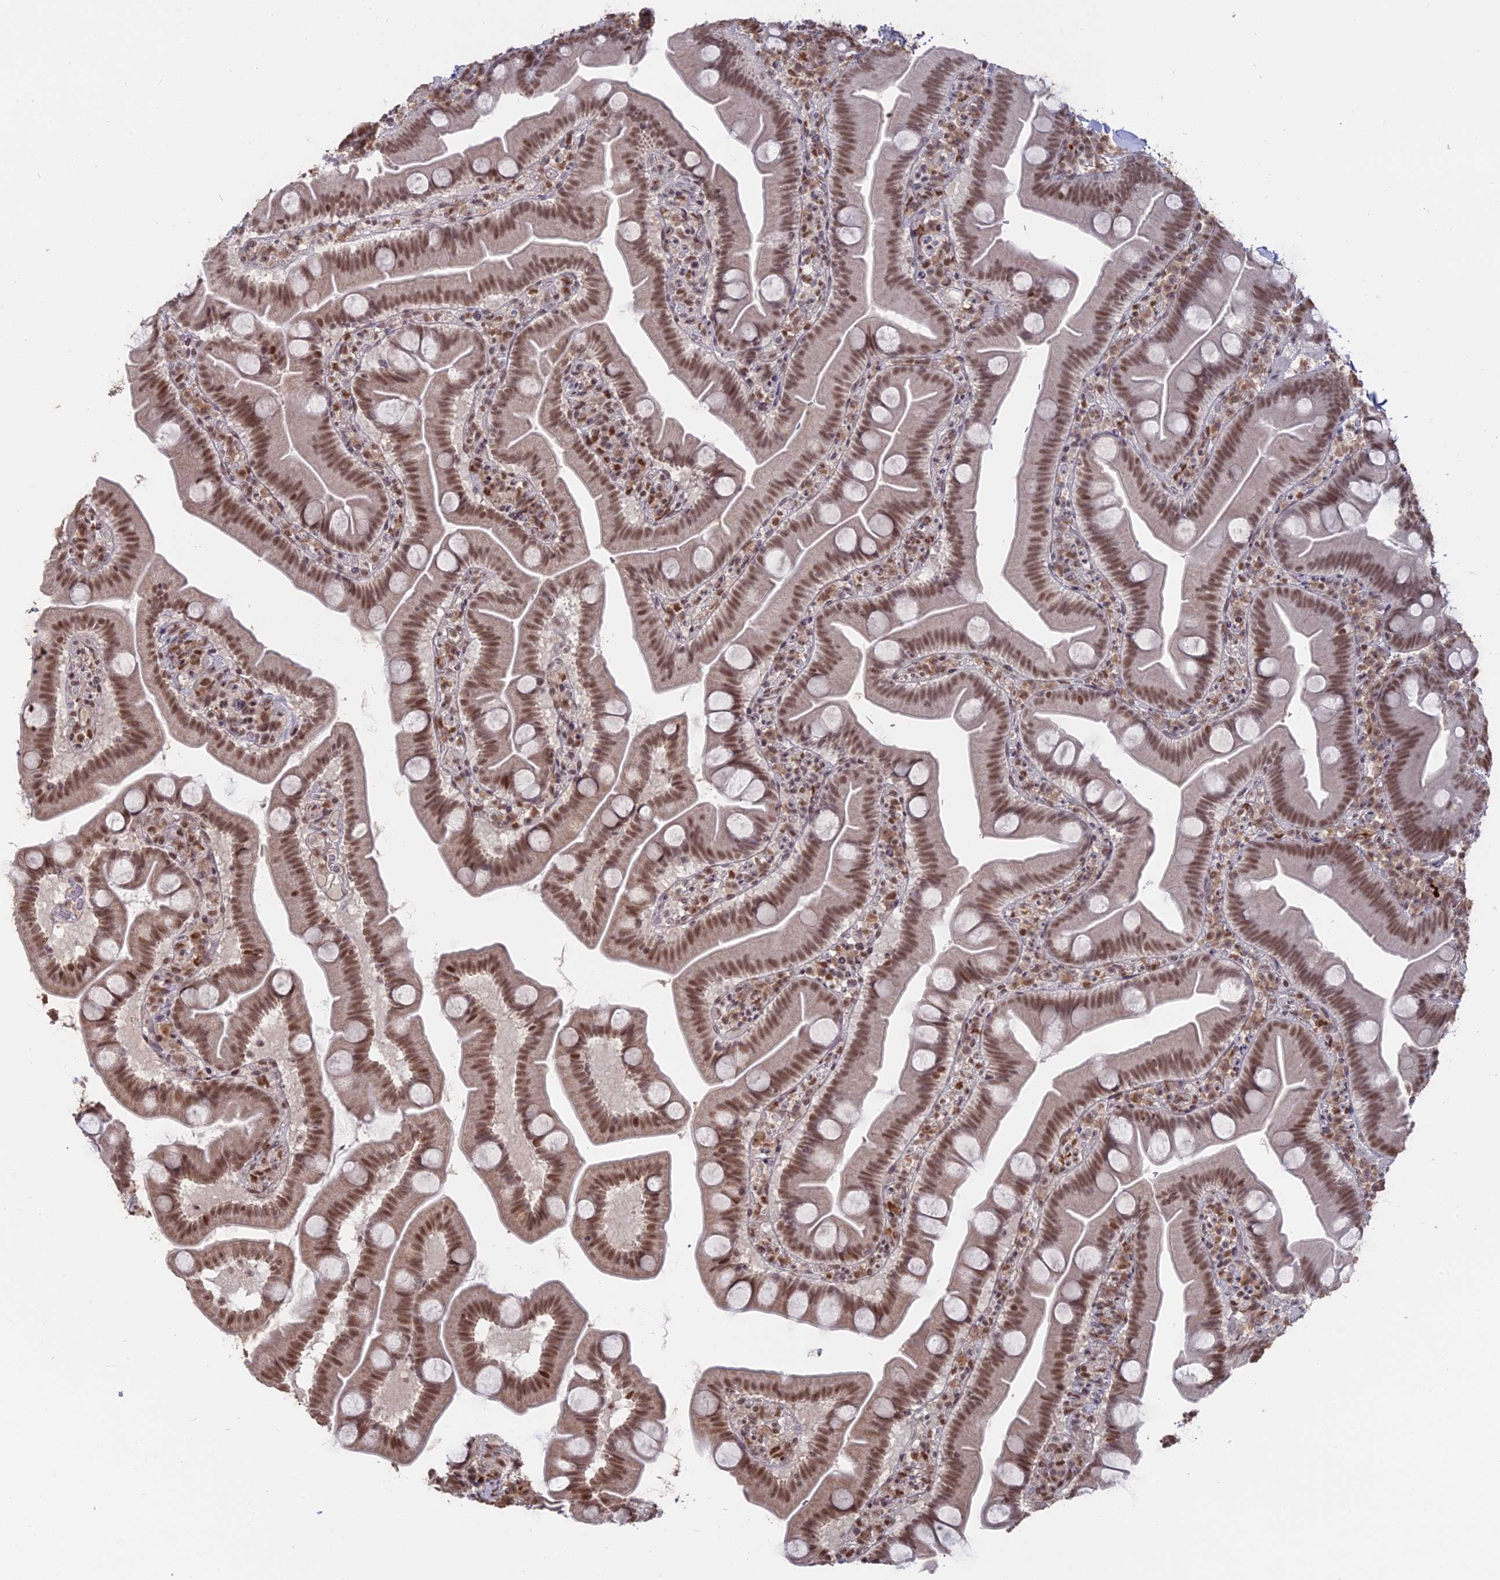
{"staining": {"intensity": "moderate", "quantity": ">75%", "location": "nuclear"}, "tissue": "small intestine", "cell_type": "Glandular cells", "image_type": "normal", "snomed": [{"axis": "morphology", "description": "Normal tissue, NOS"}, {"axis": "topography", "description": "Small intestine"}], "caption": "IHC of benign small intestine reveals medium levels of moderate nuclear expression in approximately >75% of glandular cells. (IHC, brightfield microscopy, high magnification).", "gene": "NR1H3", "patient": {"sex": "female", "age": 68}}